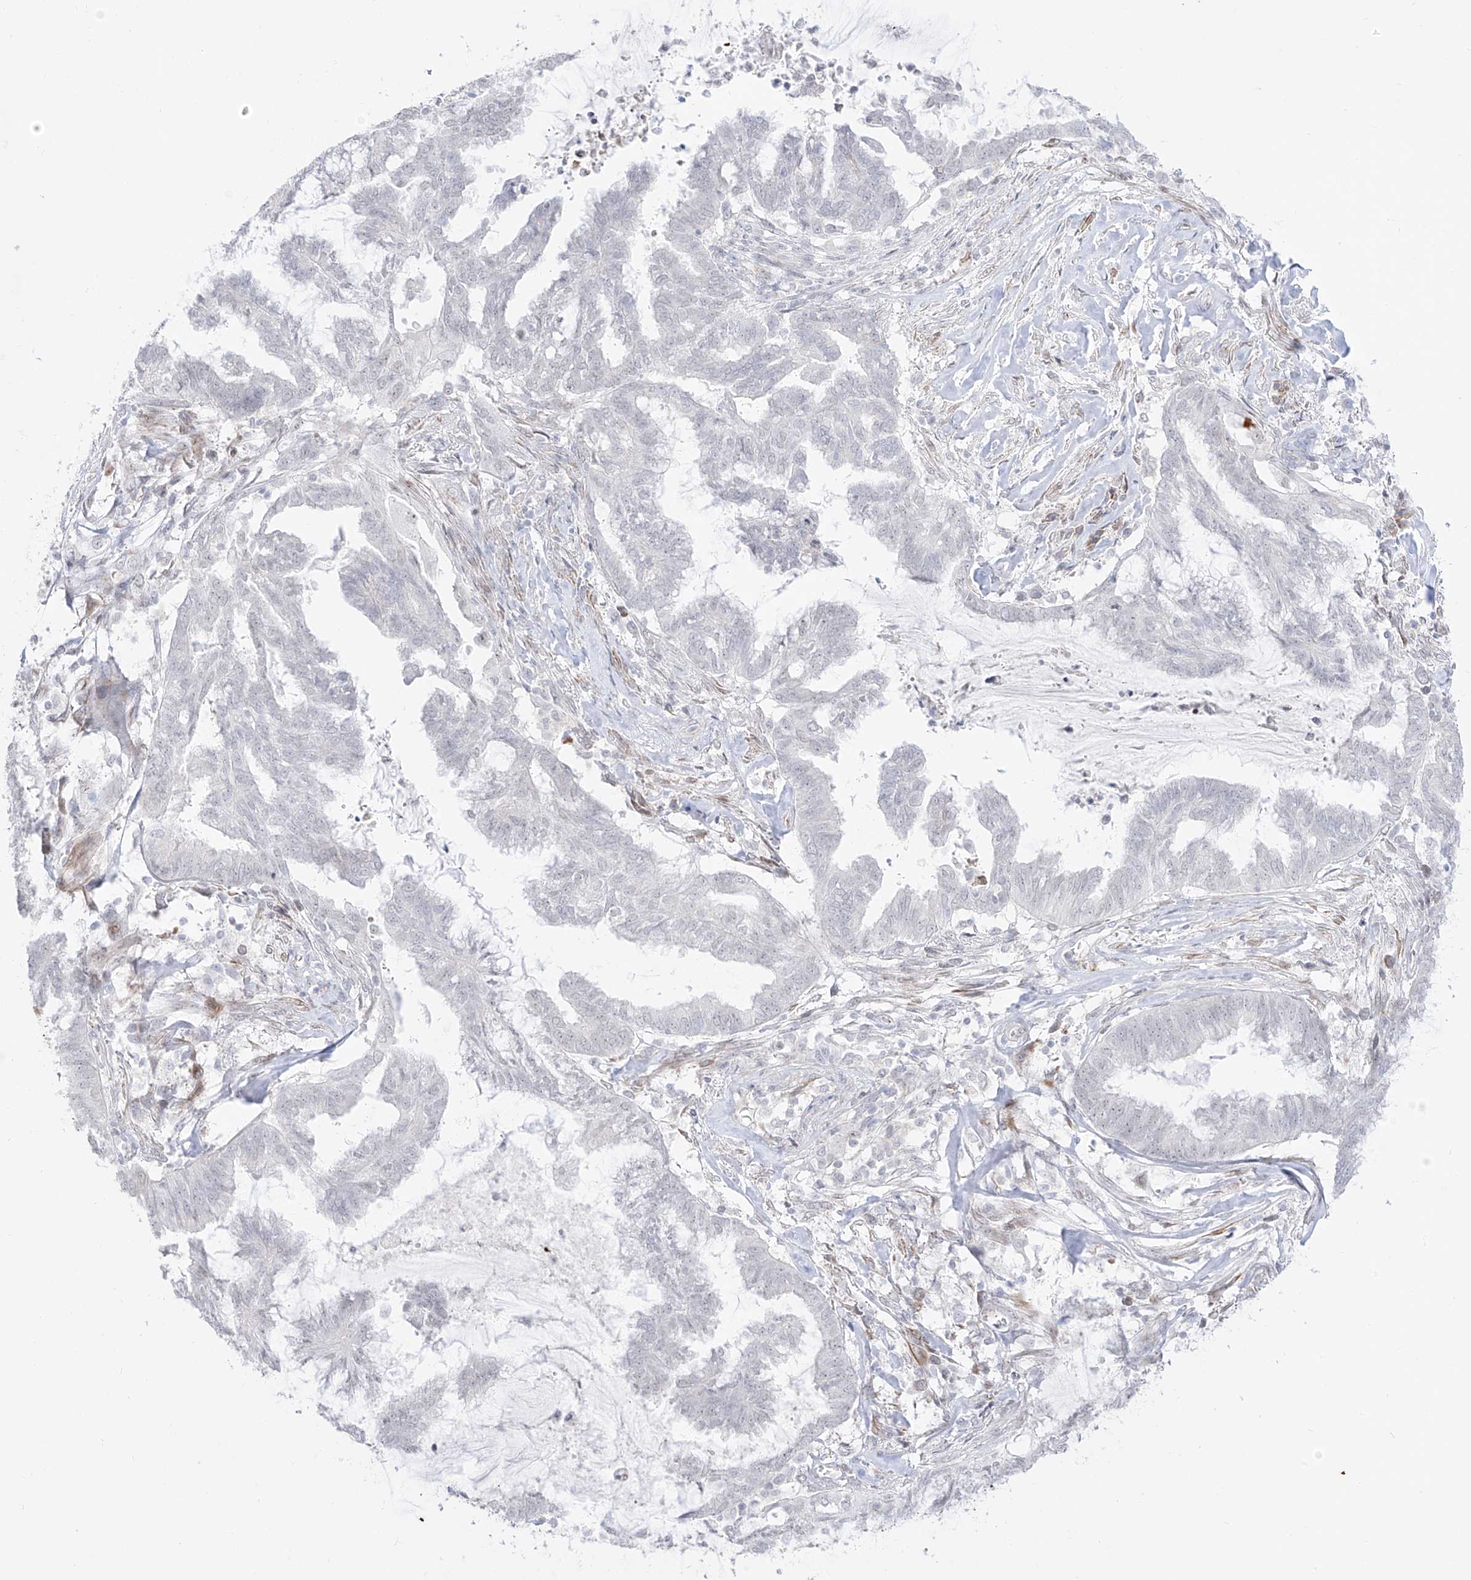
{"staining": {"intensity": "negative", "quantity": "none", "location": "none"}, "tissue": "endometrial cancer", "cell_type": "Tumor cells", "image_type": "cancer", "snomed": [{"axis": "morphology", "description": "Adenocarcinoma, NOS"}, {"axis": "topography", "description": "Endometrium"}], "caption": "A micrograph of human adenocarcinoma (endometrial) is negative for staining in tumor cells.", "gene": "ZNF180", "patient": {"sex": "female", "age": 86}}